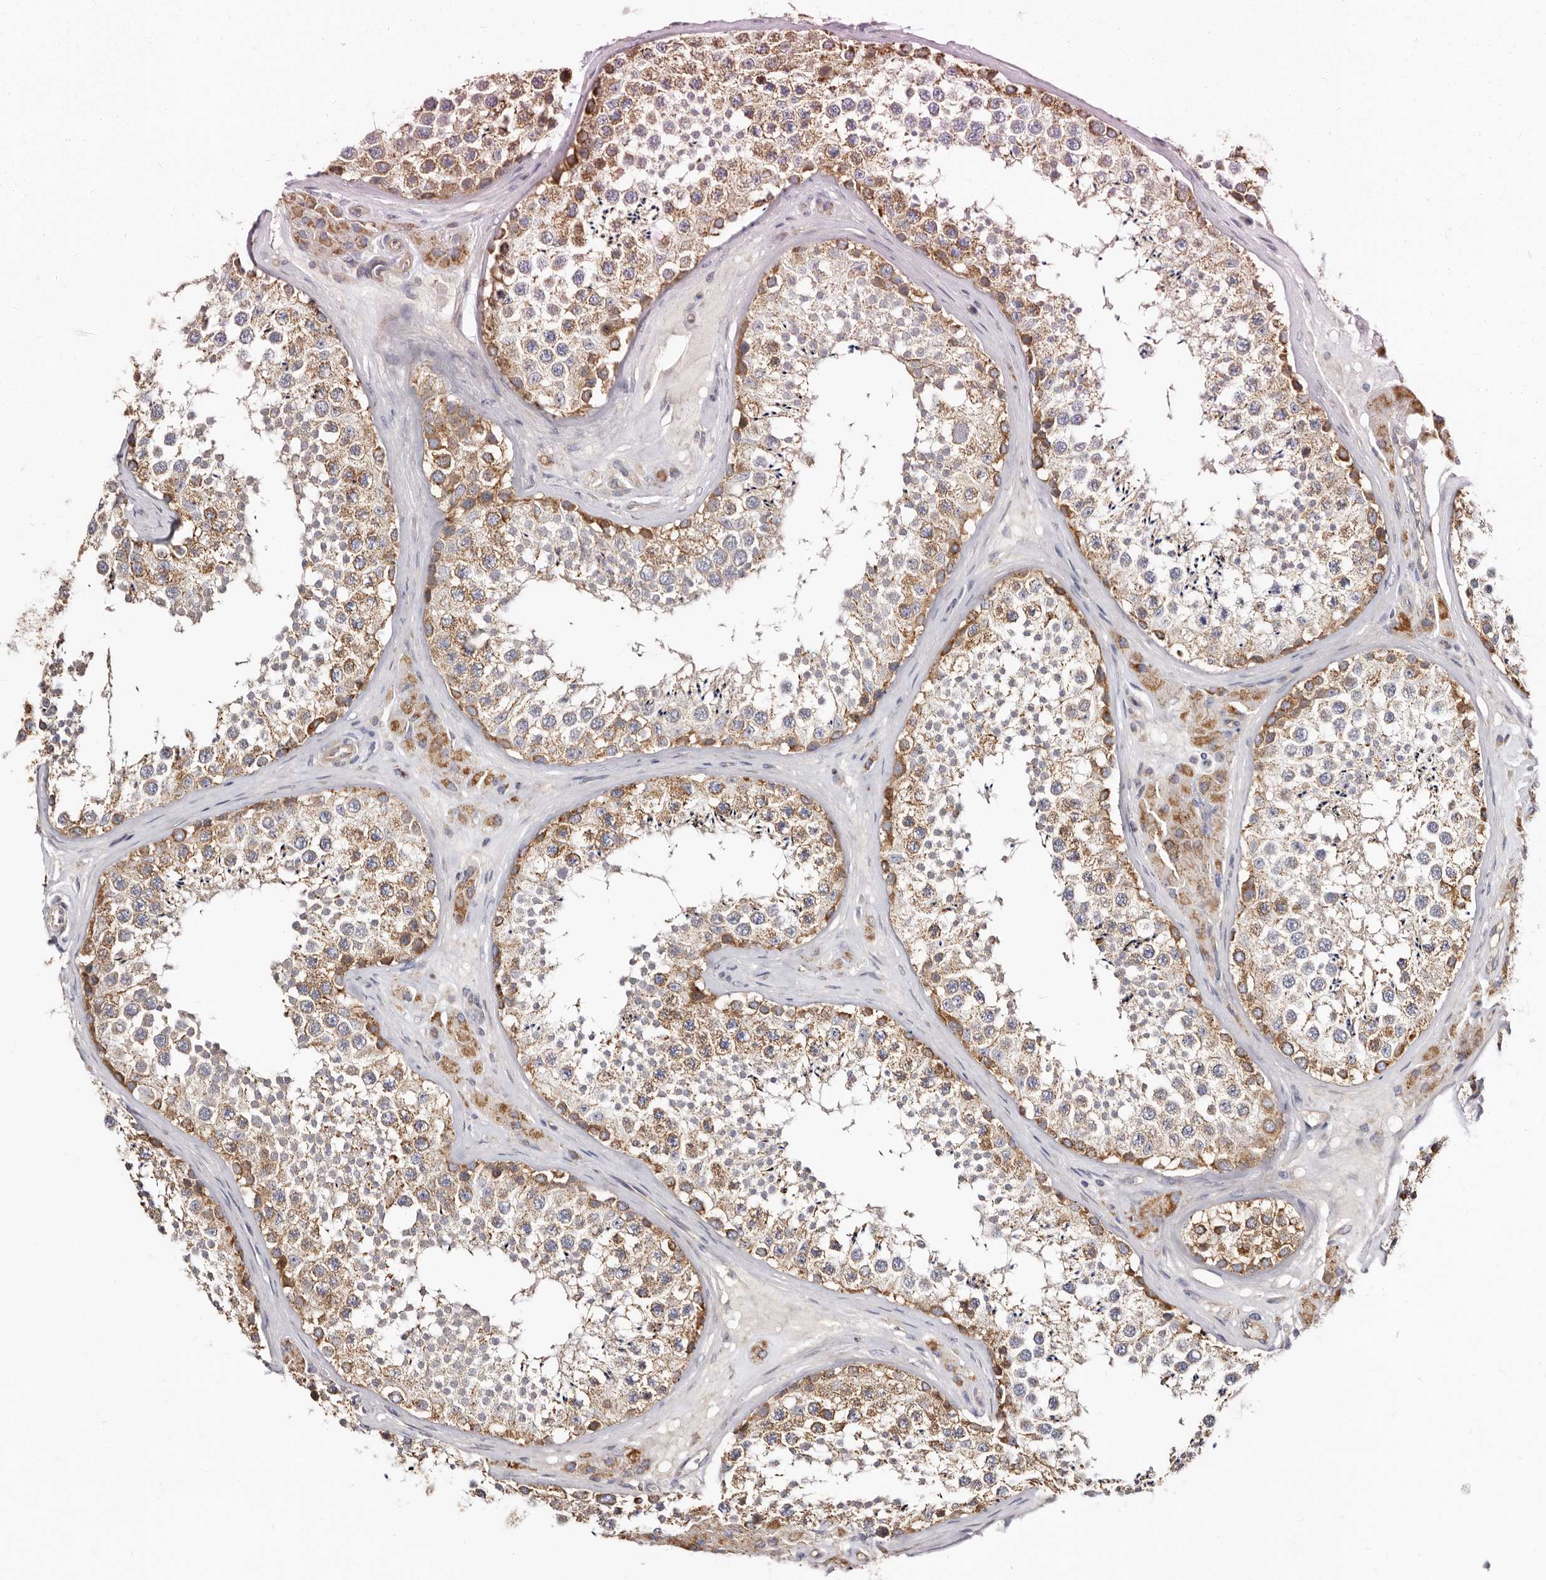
{"staining": {"intensity": "moderate", "quantity": ">75%", "location": "cytoplasmic/membranous"}, "tissue": "testis", "cell_type": "Cells in seminiferous ducts", "image_type": "normal", "snomed": [{"axis": "morphology", "description": "Normal tissue, NOS"}, {"axis": "topography", "description": "Testis"}], "caption": "Brown immunohistochemical staining in normal human testis reveals moderate cytoplasmic/membranous expression in approximately >75% of cells in seminiferous ducts.", "gene": "BAIAP2L1", "patient": {"sex": "male", "age": 46}}